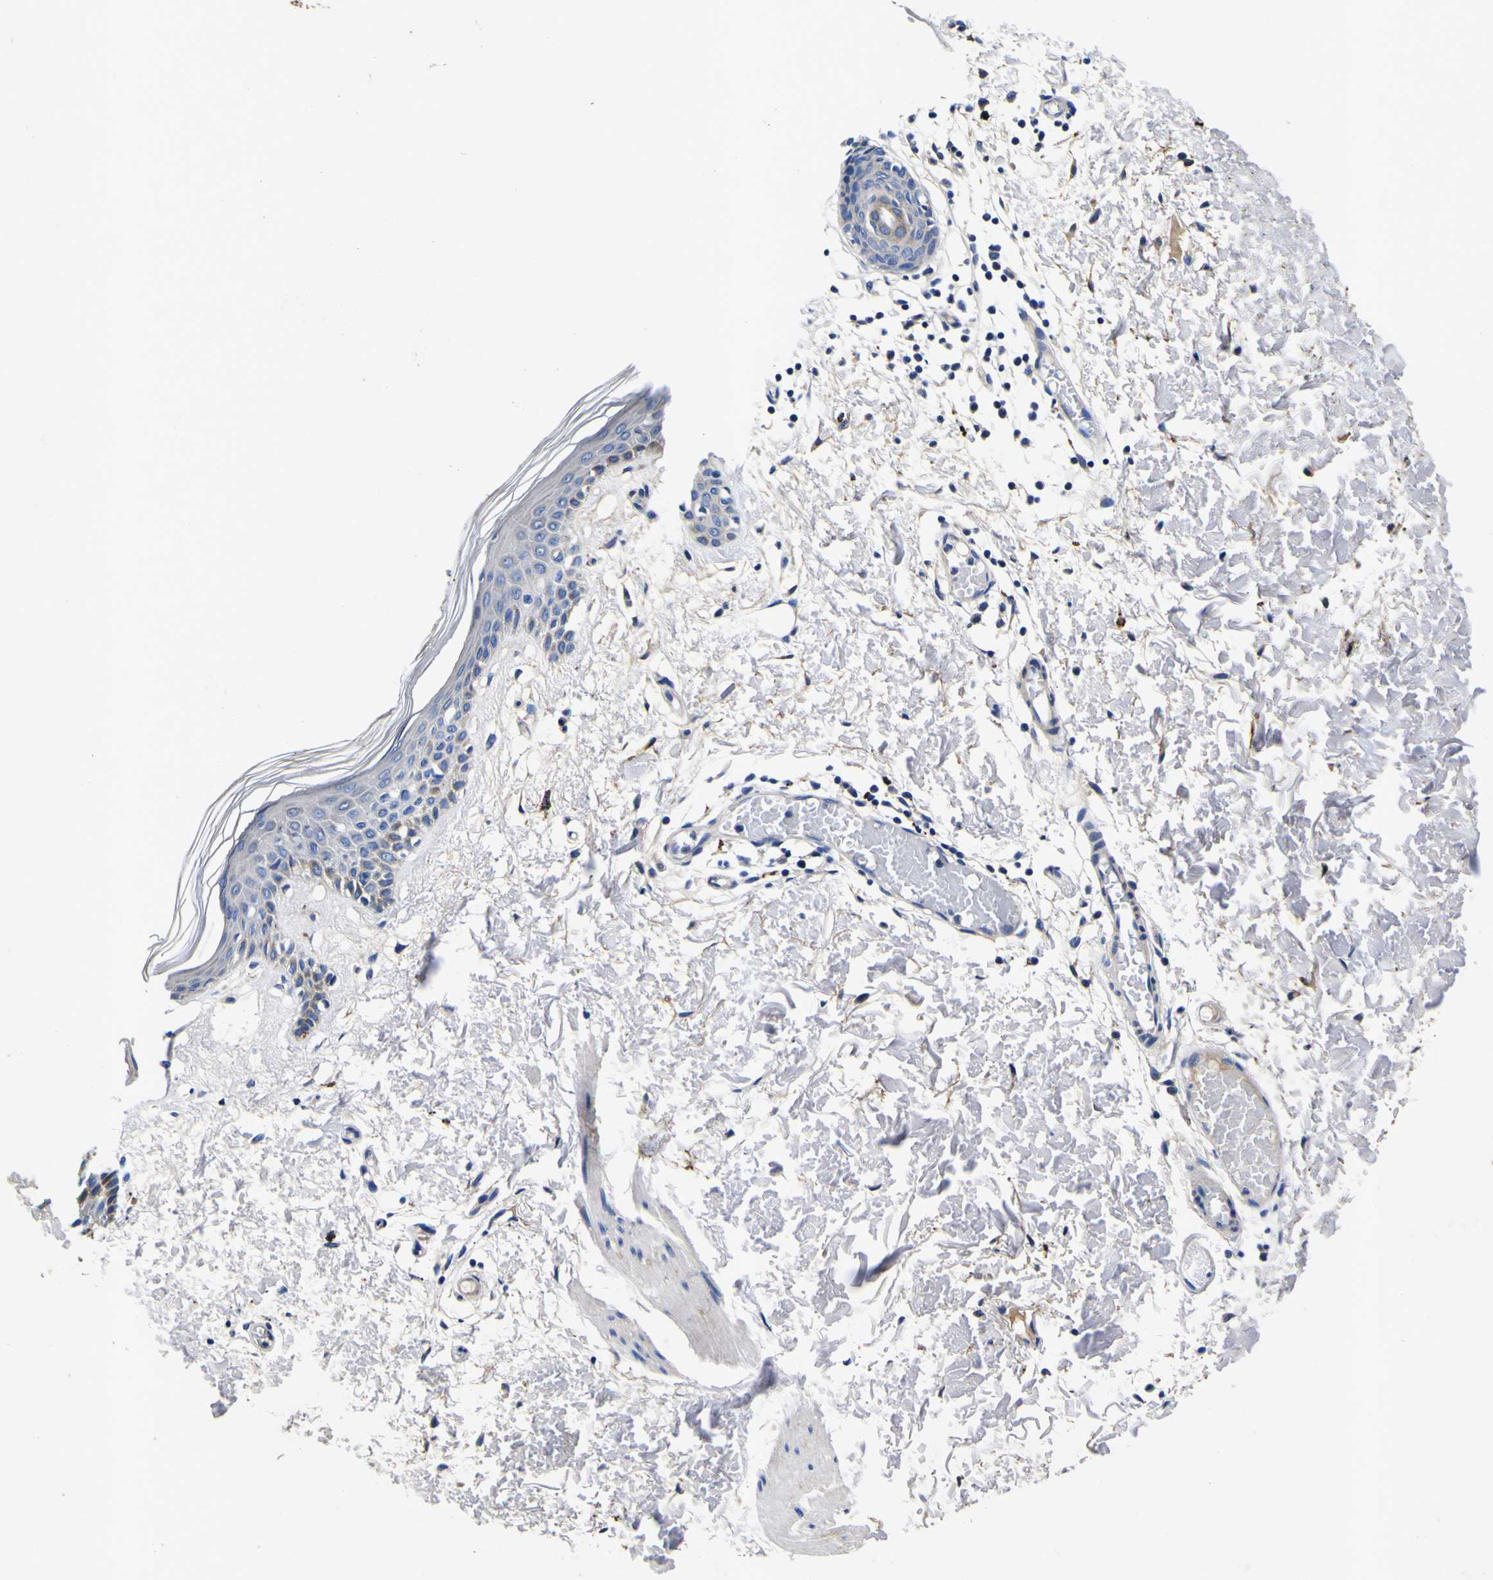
{"staining": {"intensity": "moderate", "quantity": ">75%", "location": "cytoplasmic/membranous"}, "tissue": "skin", "cell_type": "Fibroblasts", "image_type": "normal", "snomed": [{"axis": "morphology", "description": "Normal tissue, NOS"}, {"axis": "topography", "description": "Skin"}], "caption": "Protein staining of unremarkable skin demonstrates moderate cytoplasmic/membranous staining in approximately >75% of fibroblasts.", "gene": "VASN", "patient": {"sex": "male", "age": 53}}